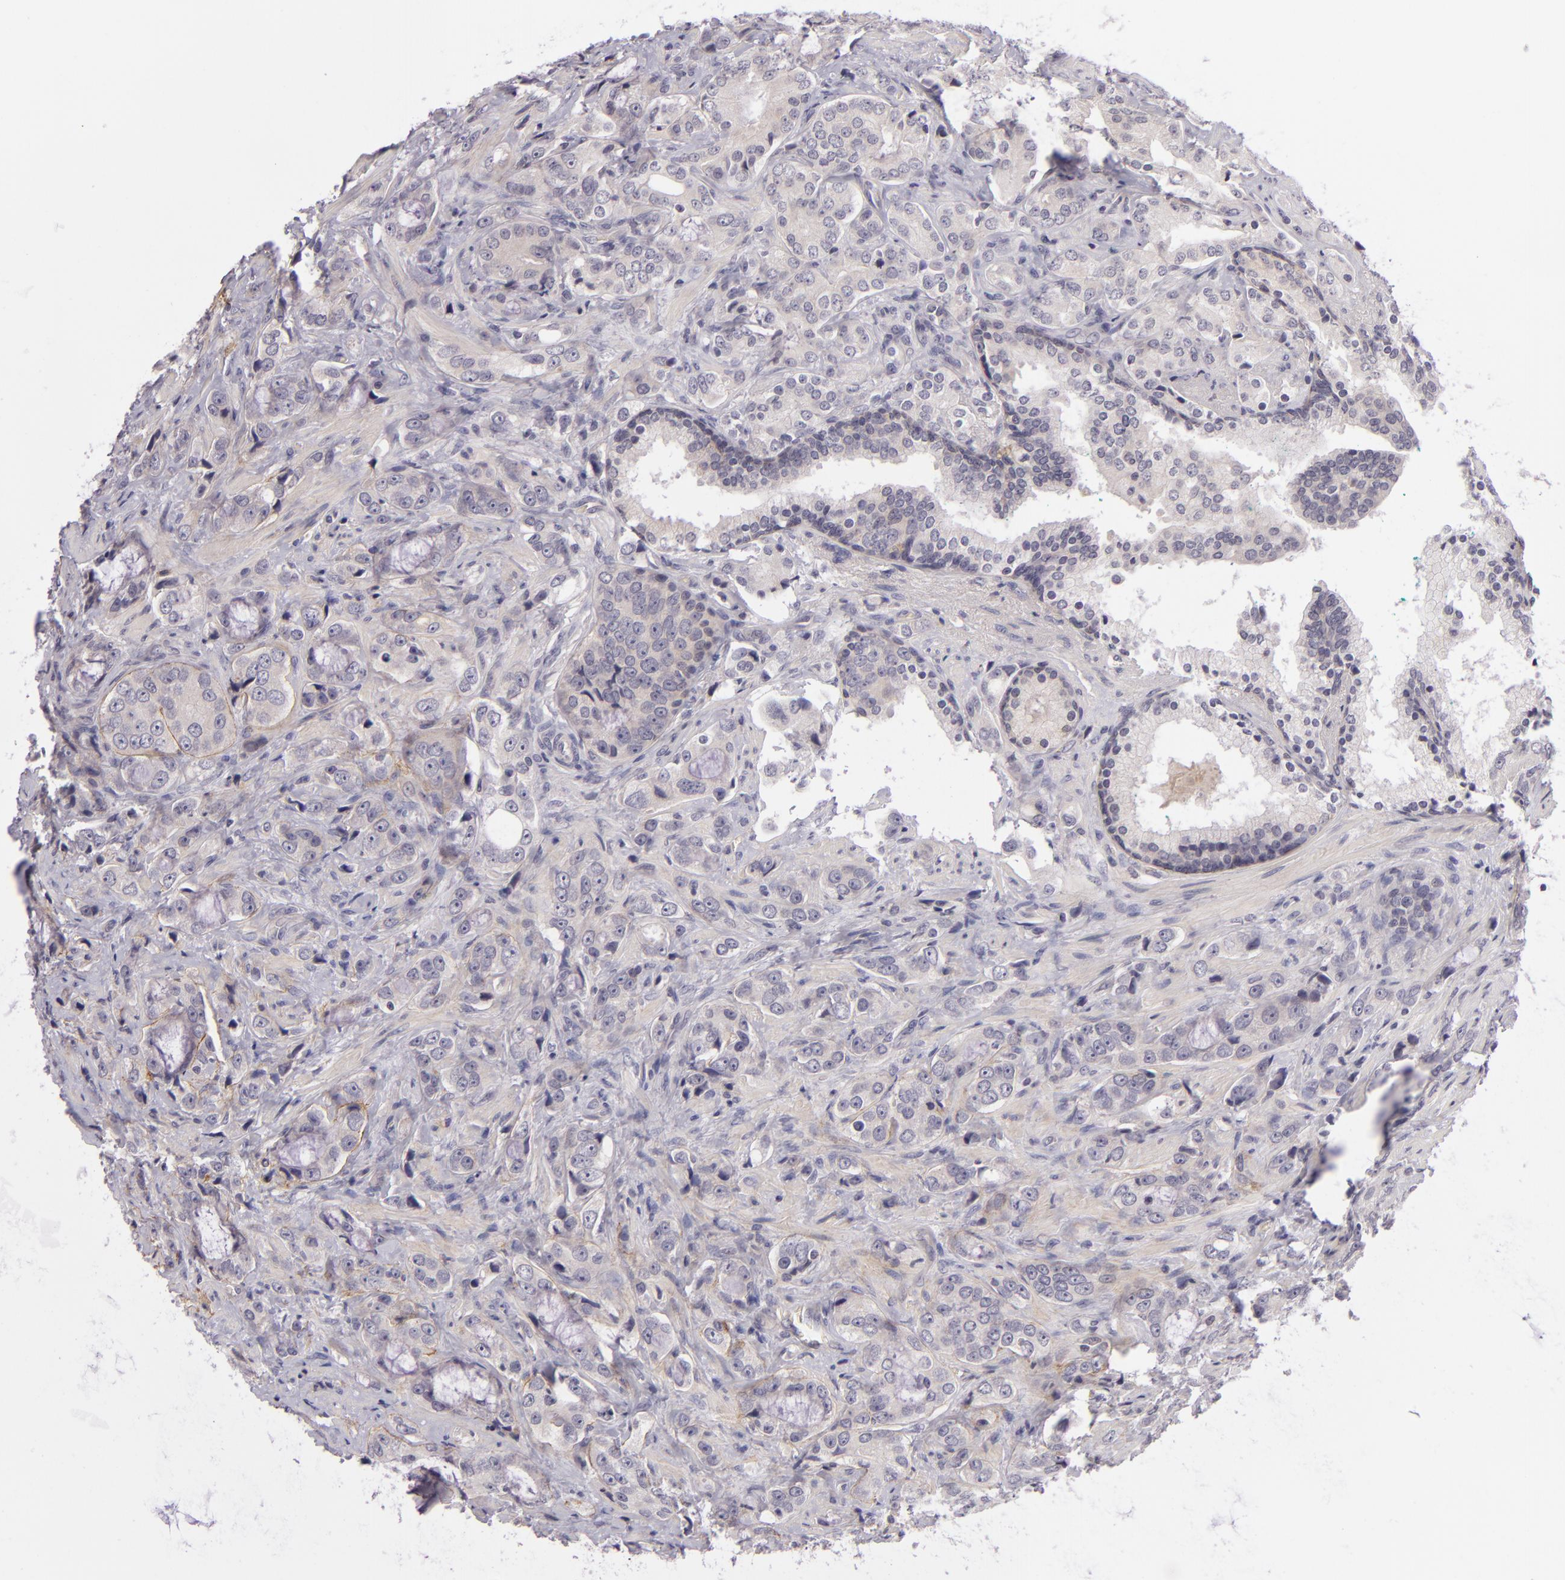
{"staining": {"intensity": "weak", "quantity": ">75%", "location": "cytoplasmic/membranous"}, "tissue": "prostate cancer", "cell_type": "Tumor cells", "image_type": "cancer", "snomed": [{"axis": "morphology", "description": "Adenocarcinoma, Medium grade"}, {"axis": "topography", "description": "Prostate"}], "caption": "Immunohistochemistry (IHC) (DAB (3,3'-diaminobenzidine)) staining of human adenocarcinoma (medium-grade) (prostate) displays weak cytoplasmic/membranous protein positivity in about >75% of tumor cells.", "gene": "DAG1", "patient": {"sex": "male", "age": 70}}